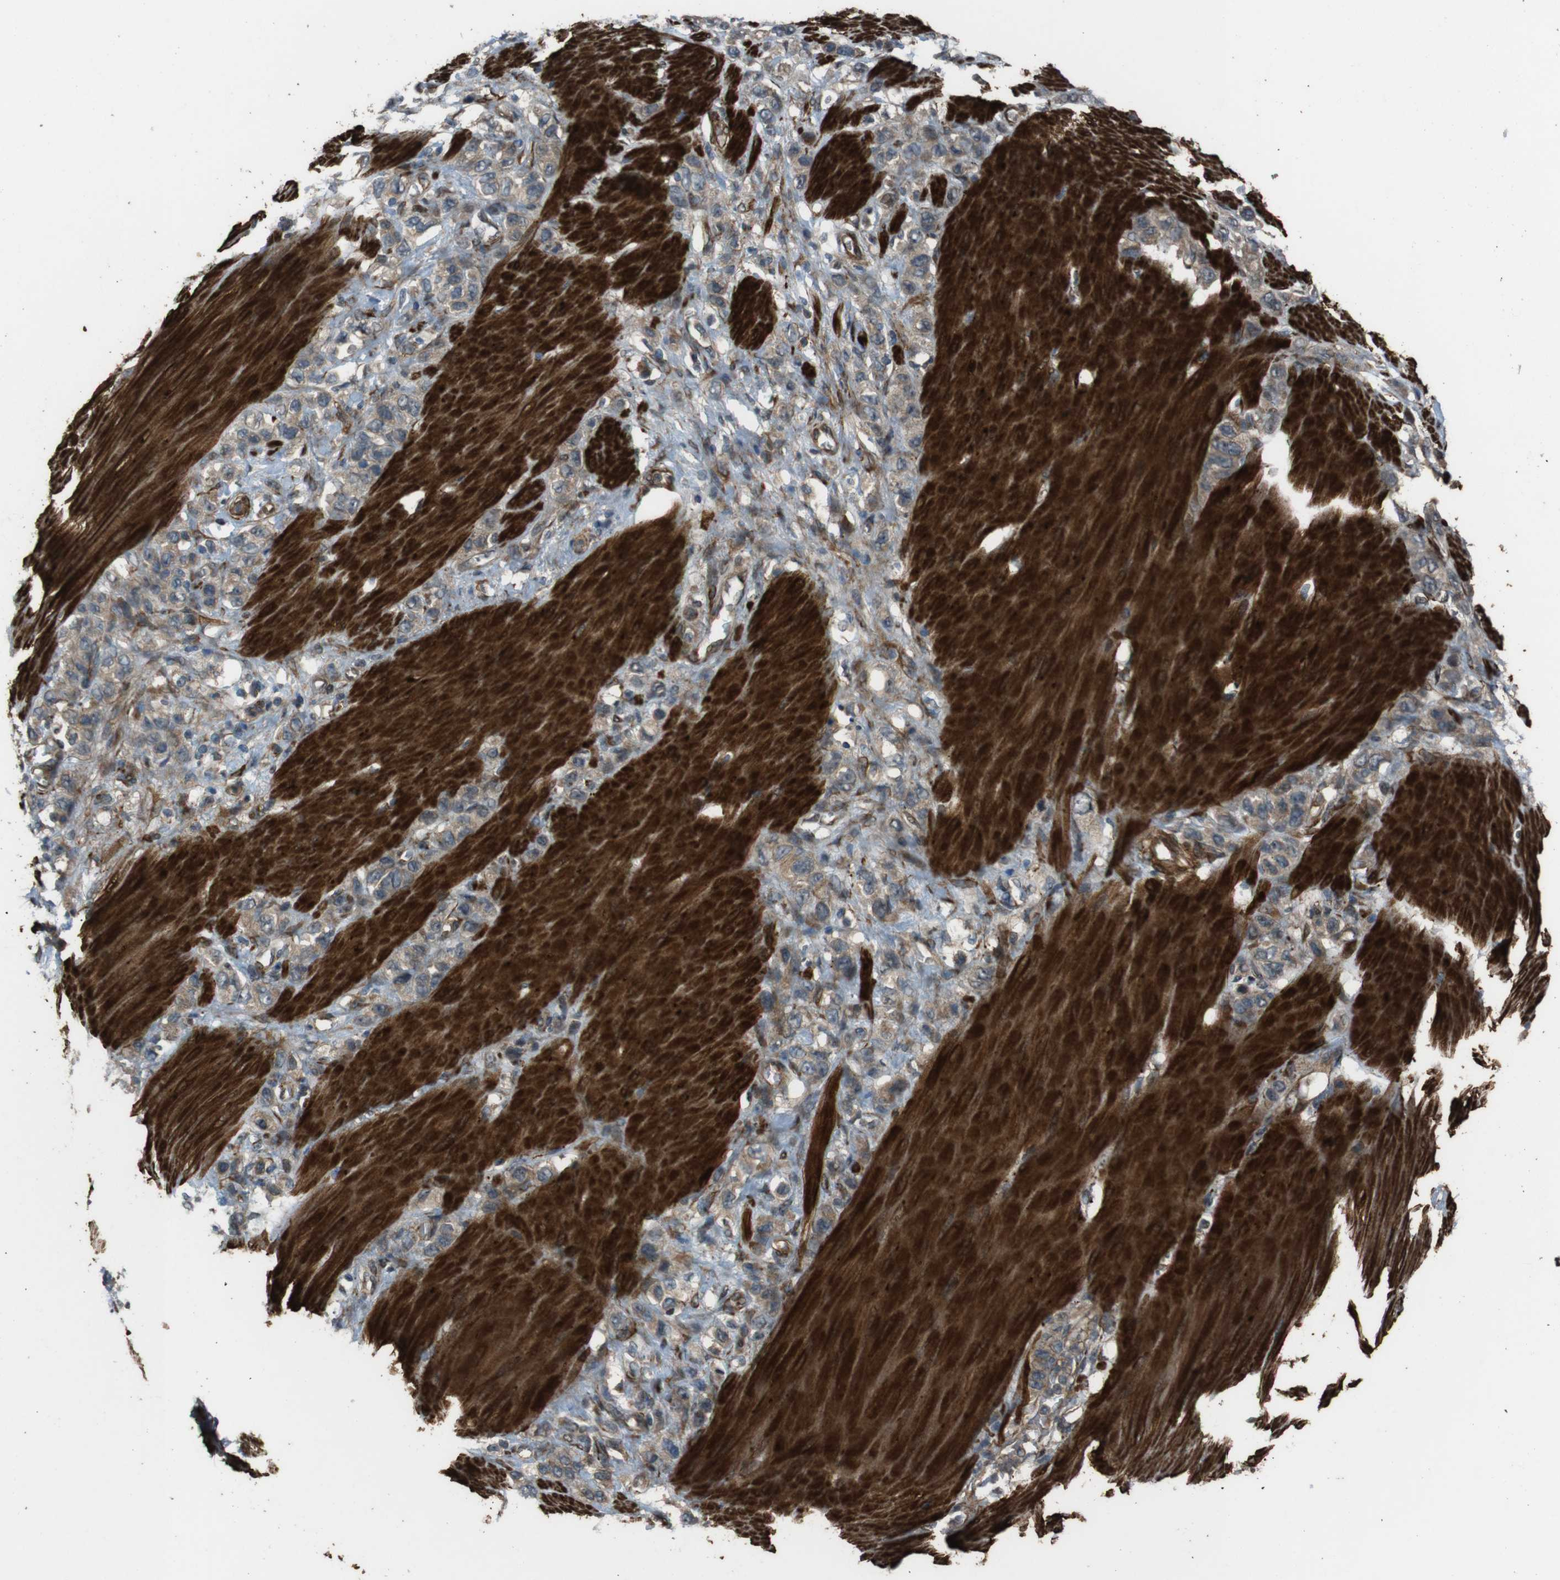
{"staining": {"intensity": "moderate", "quantity": "25%-75%", "location": "cytoplasmic/membranous"}, "tissue": "stomach cancer", "cell_type": "Tumor cells", "image_type": "cancer", "snomed": [{"axis": "morphology", "description": "Adenocarcinoma, NOS"}, {"axis": "morphology", "description": "Adenocarcinoma, High grade"}, {"axis": "topography", "description": "Stomach, upper"}, {"axis": "topography", "description": "Stomach, lower"}], "caption": "Adenocarcinoma (high-grade) (stomach) stained with immunohistochemistry (IHC) exhibits moderate cytoplasmic/membranous positivity in about 25%-75% of tumor cells.", "gene": "MSRB3", "patient": {"sex": "female", "age": 65}}